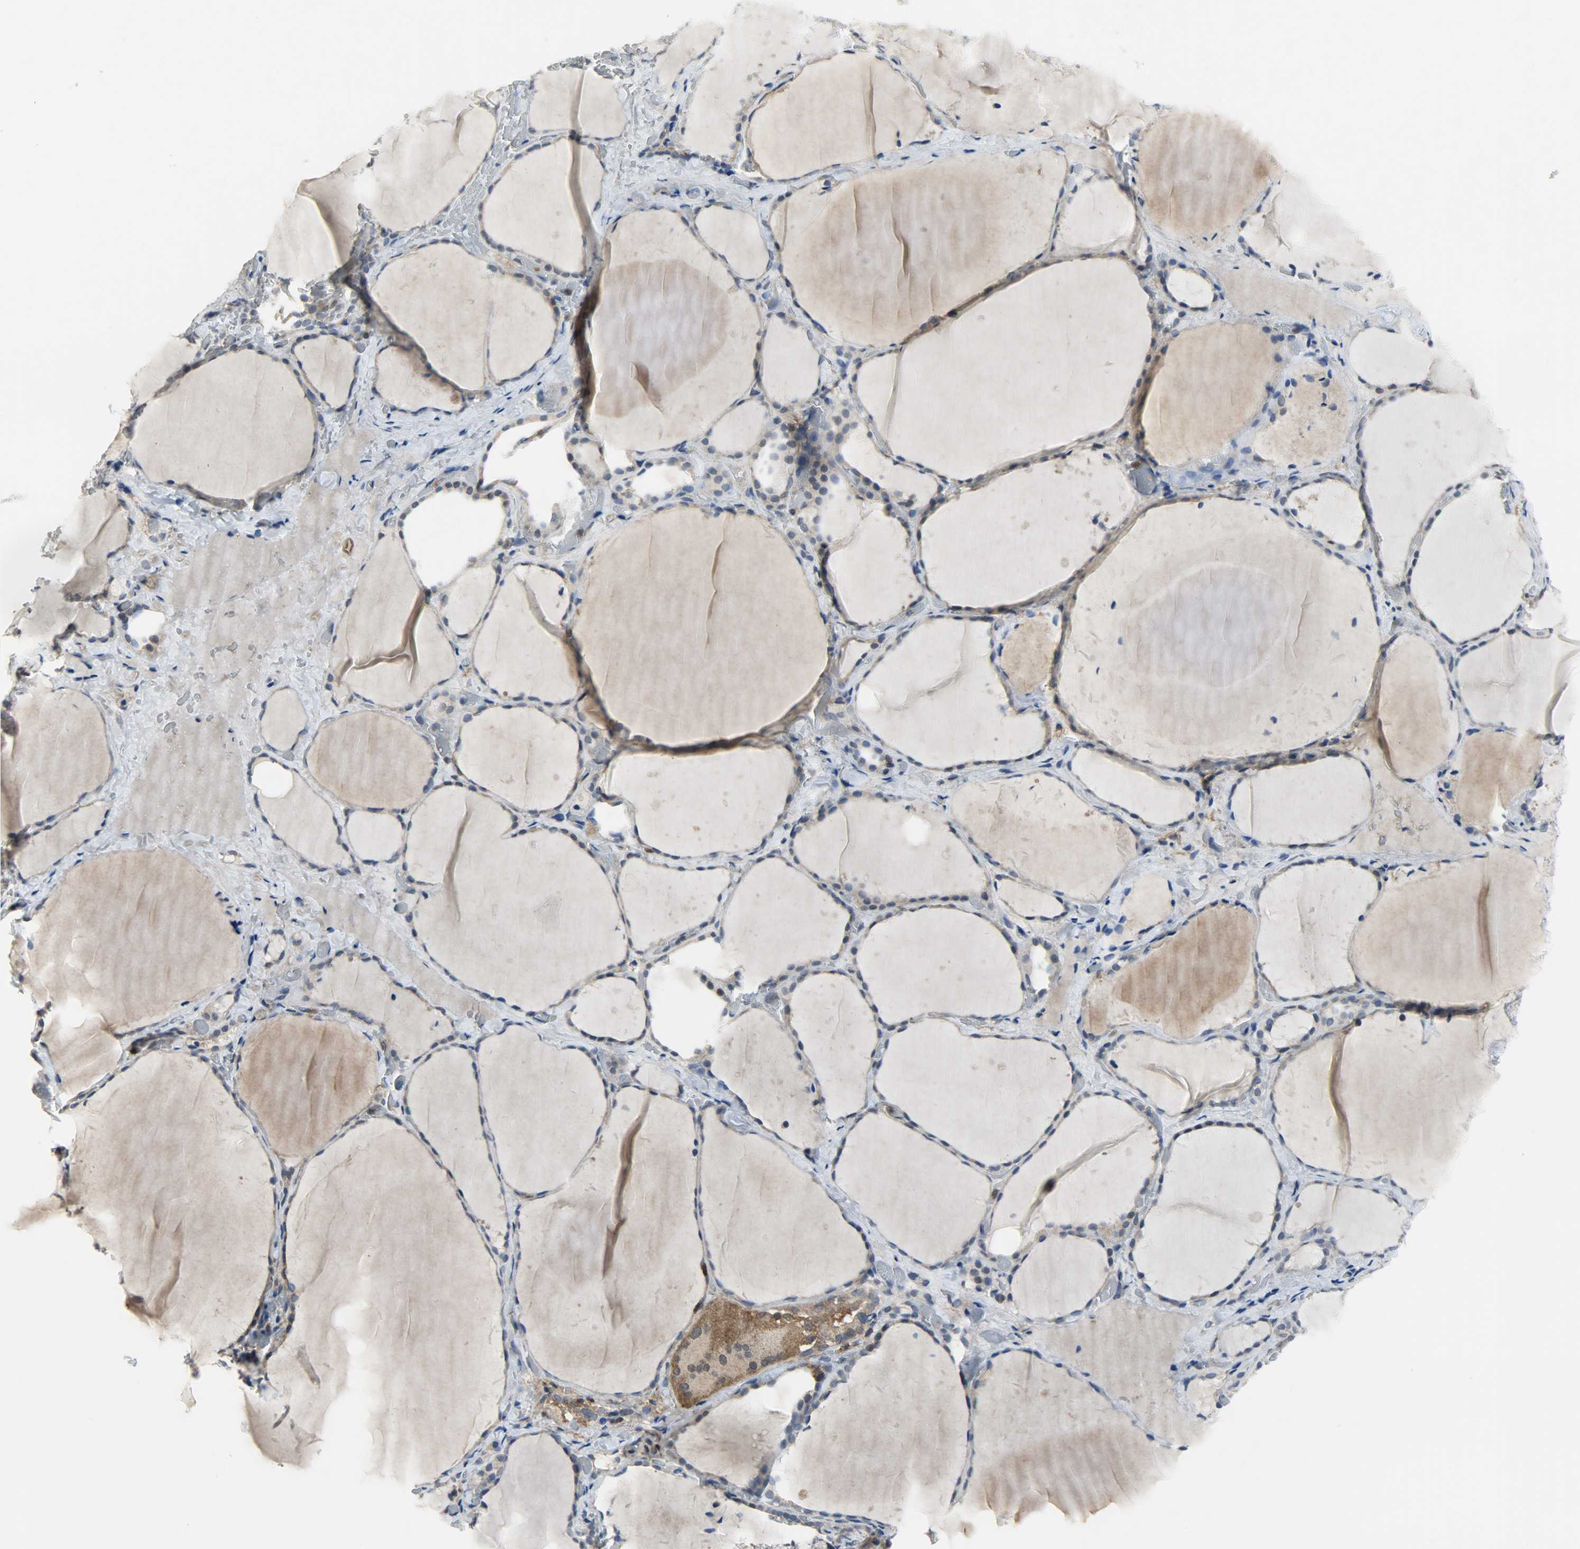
{"staining": {"intensity": "moderate", "quantity": "25%-75%", "location": "cytoplasmic/membranous"}, "tissue": "thyroid gland", "cell_type": "Glandular cells", "image_type": "normal", "snomed": [{"axis": "morphology", "description": "Normal tissue, NOS"}, {"axis": "topography", "description": "Thyroid gland"}], "caption": "High-power microscopy captured an immunohistochemistry photomicrograph of benign thyroid gland, revealing moderate cytoplasmic/membranous staining in about 25%-75% of glandular cells.", "gene": "TRIM21", "patient": {"sex": "female", "age": 22}}